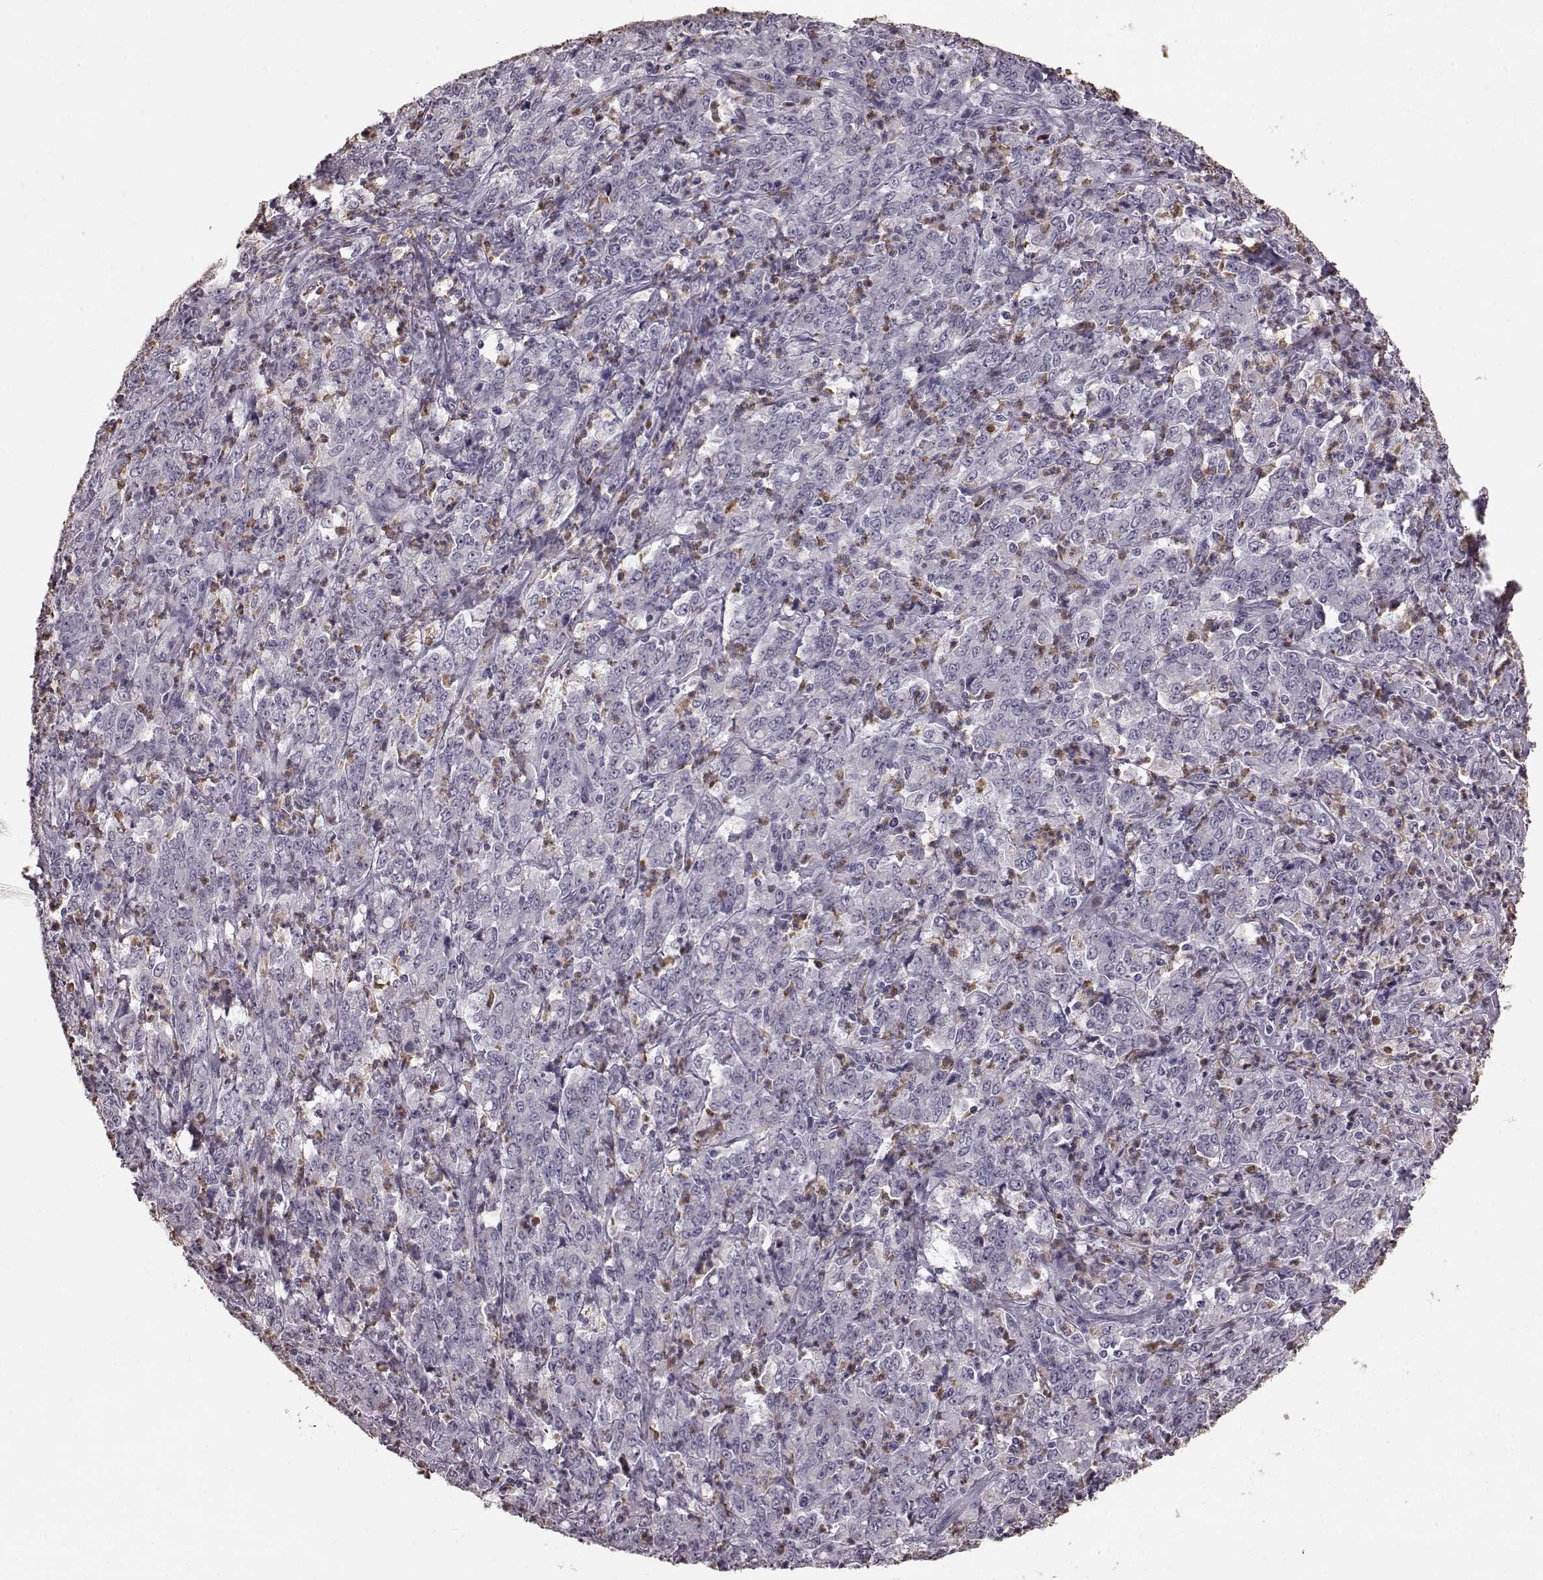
{"staining": {"intensity": "negative", "quantity": "none", "location": "none"}, "tissue": "stomach cancer", "cell_type": "Tumor cells", "image_type": "cancer", "snomed": [{"axis": "morphology", "description": "Adenocarcinoma, NOS"}, {"axis": "topography", "description": "Stomach, lower"}], "caption": "This micrograph is of stomach cancer stained with immunohistochemistry (IHC) to label a protein in brown with the nuclei are counter-stained blue. There is no staining in tumor cells.", "gene": "FUT4", "patient": {"sex": "female", "age": 71}}